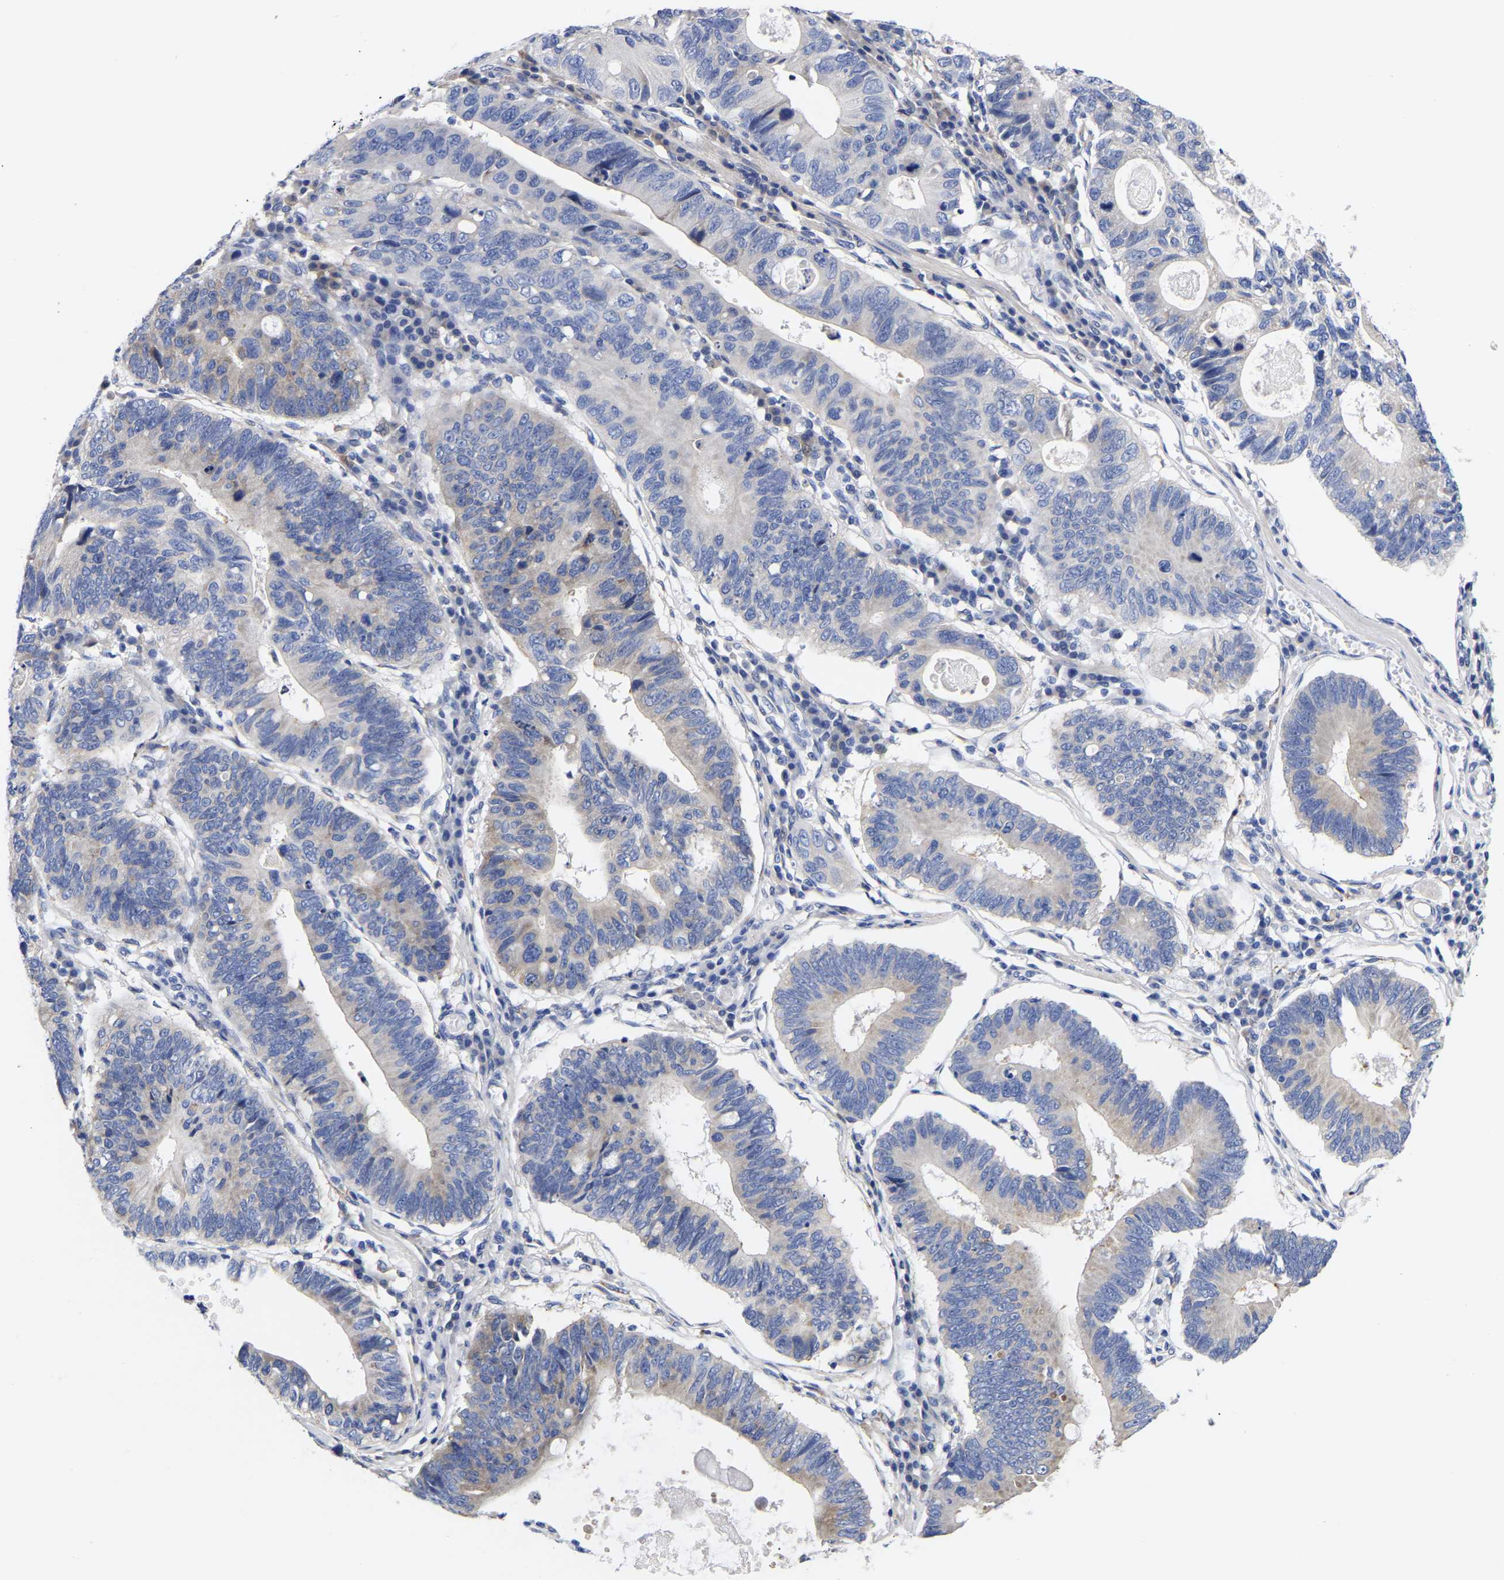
{"staining": {"intensity": "weak", "quantity": "<25%", "location": "cytoplasmic/membranous"}, "tissue": "stomach cancer", "cell_type": "Tumor cells", "image_type": "cancer", "snomed": [{"axis": "morphology", "description": "Adenocarcinoma, NOS"}, {"axis": "topography", "description": "Stomach"}], "caption": "IHC photomicrograph of neoplastic tissue: stomach cancer (adenocarcinoma) stained with DAB demonstrates no significant protein staining in tumor cells.", "gene": "CFAP298", "patient": {"sex": "male", "age": 59}}